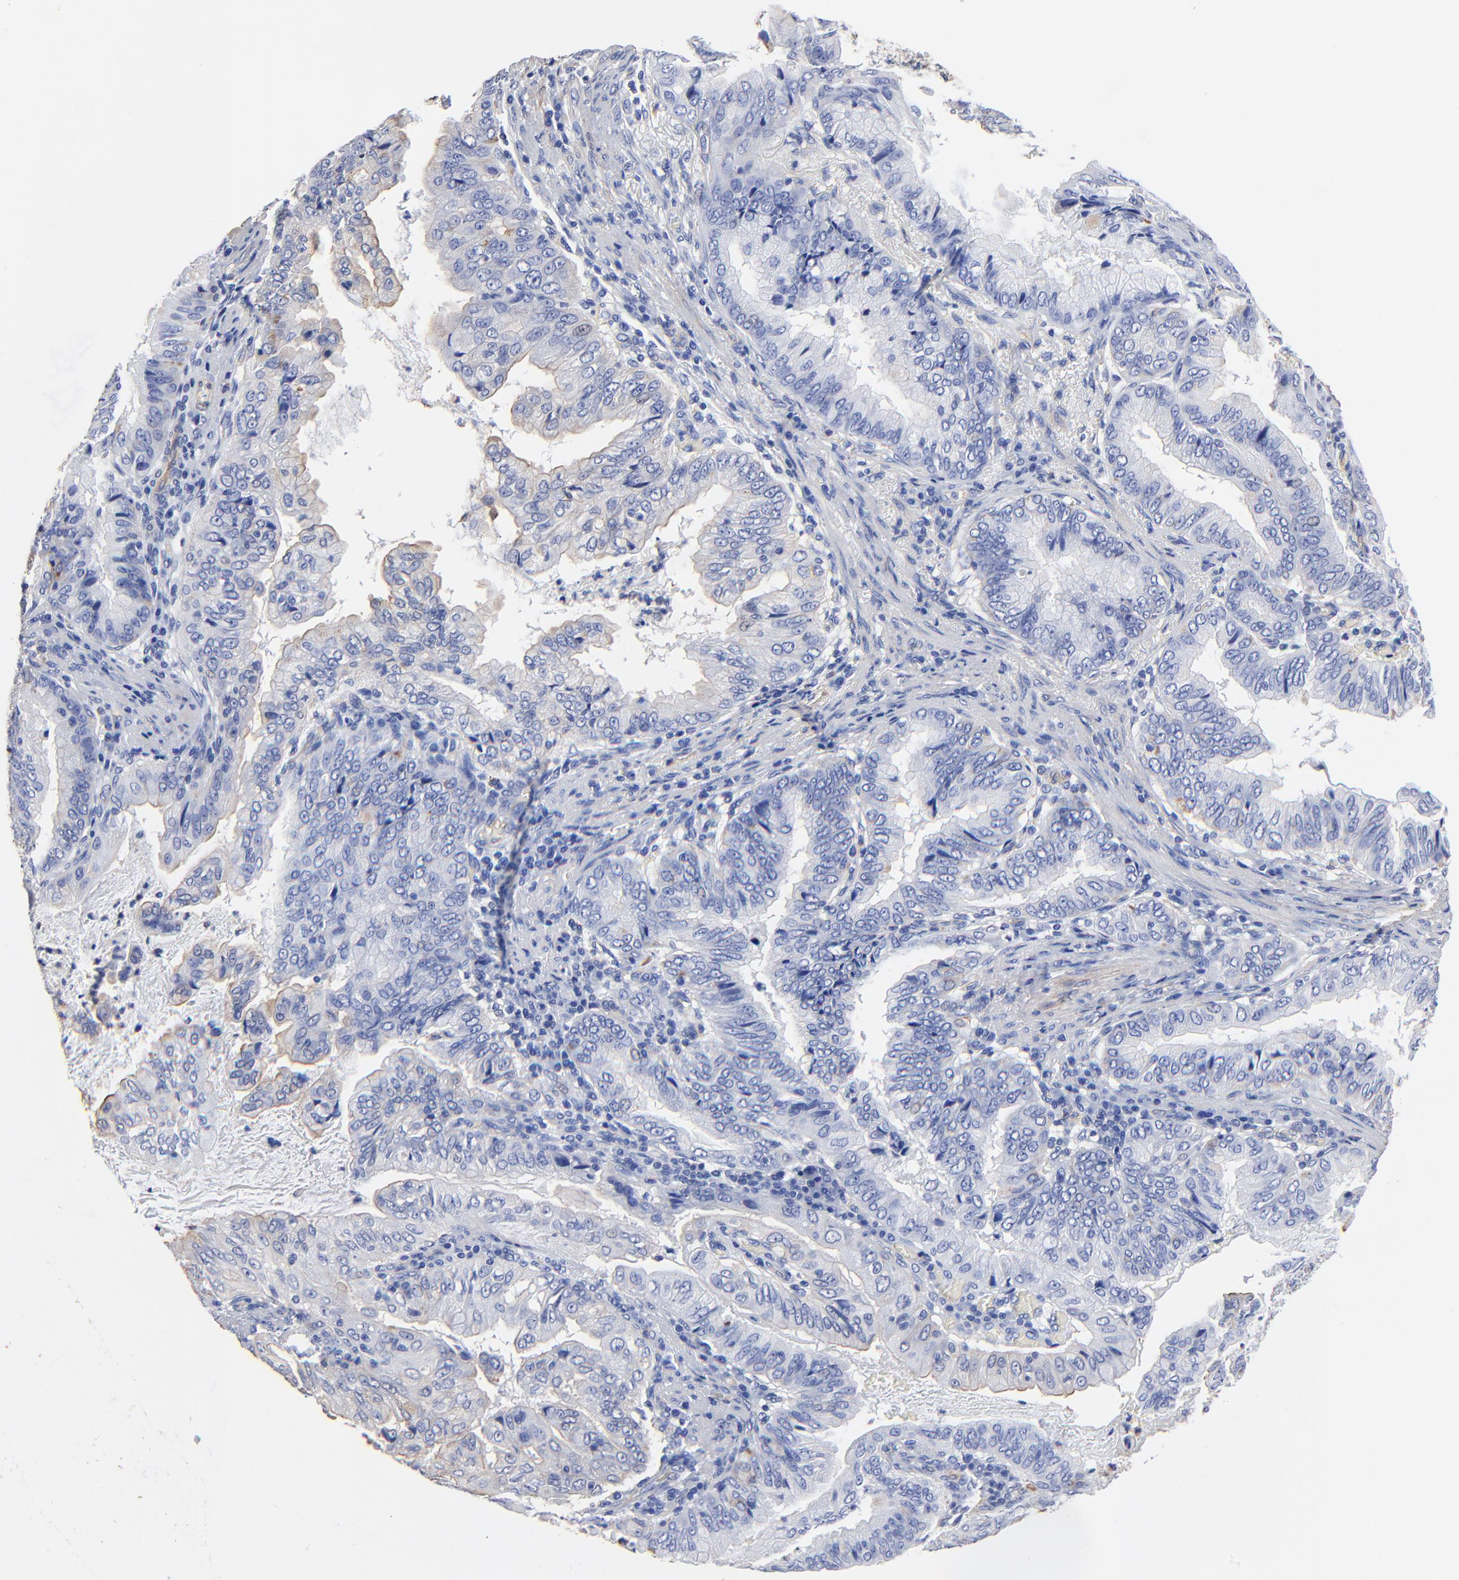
{"staining": {"intensity": "negative", "quantity": "none", "location": "none"}, "tissue": "stomach cancer", "cell_type": "Tumor cells", "image_type": "cancer", "snomed": [{"axis": "morphology", "description": "Adenocarcinoma, NOS"}, {"axis": "topography", "description": "Stomach, upper"}], "caption": "DAB immunohistochemical staining of adenocarcinoma (stomach) demonstrates no significant expression in tumor cells.", "gene": "TAGLN2", "patient": {"sex": "male", "age": 80}}